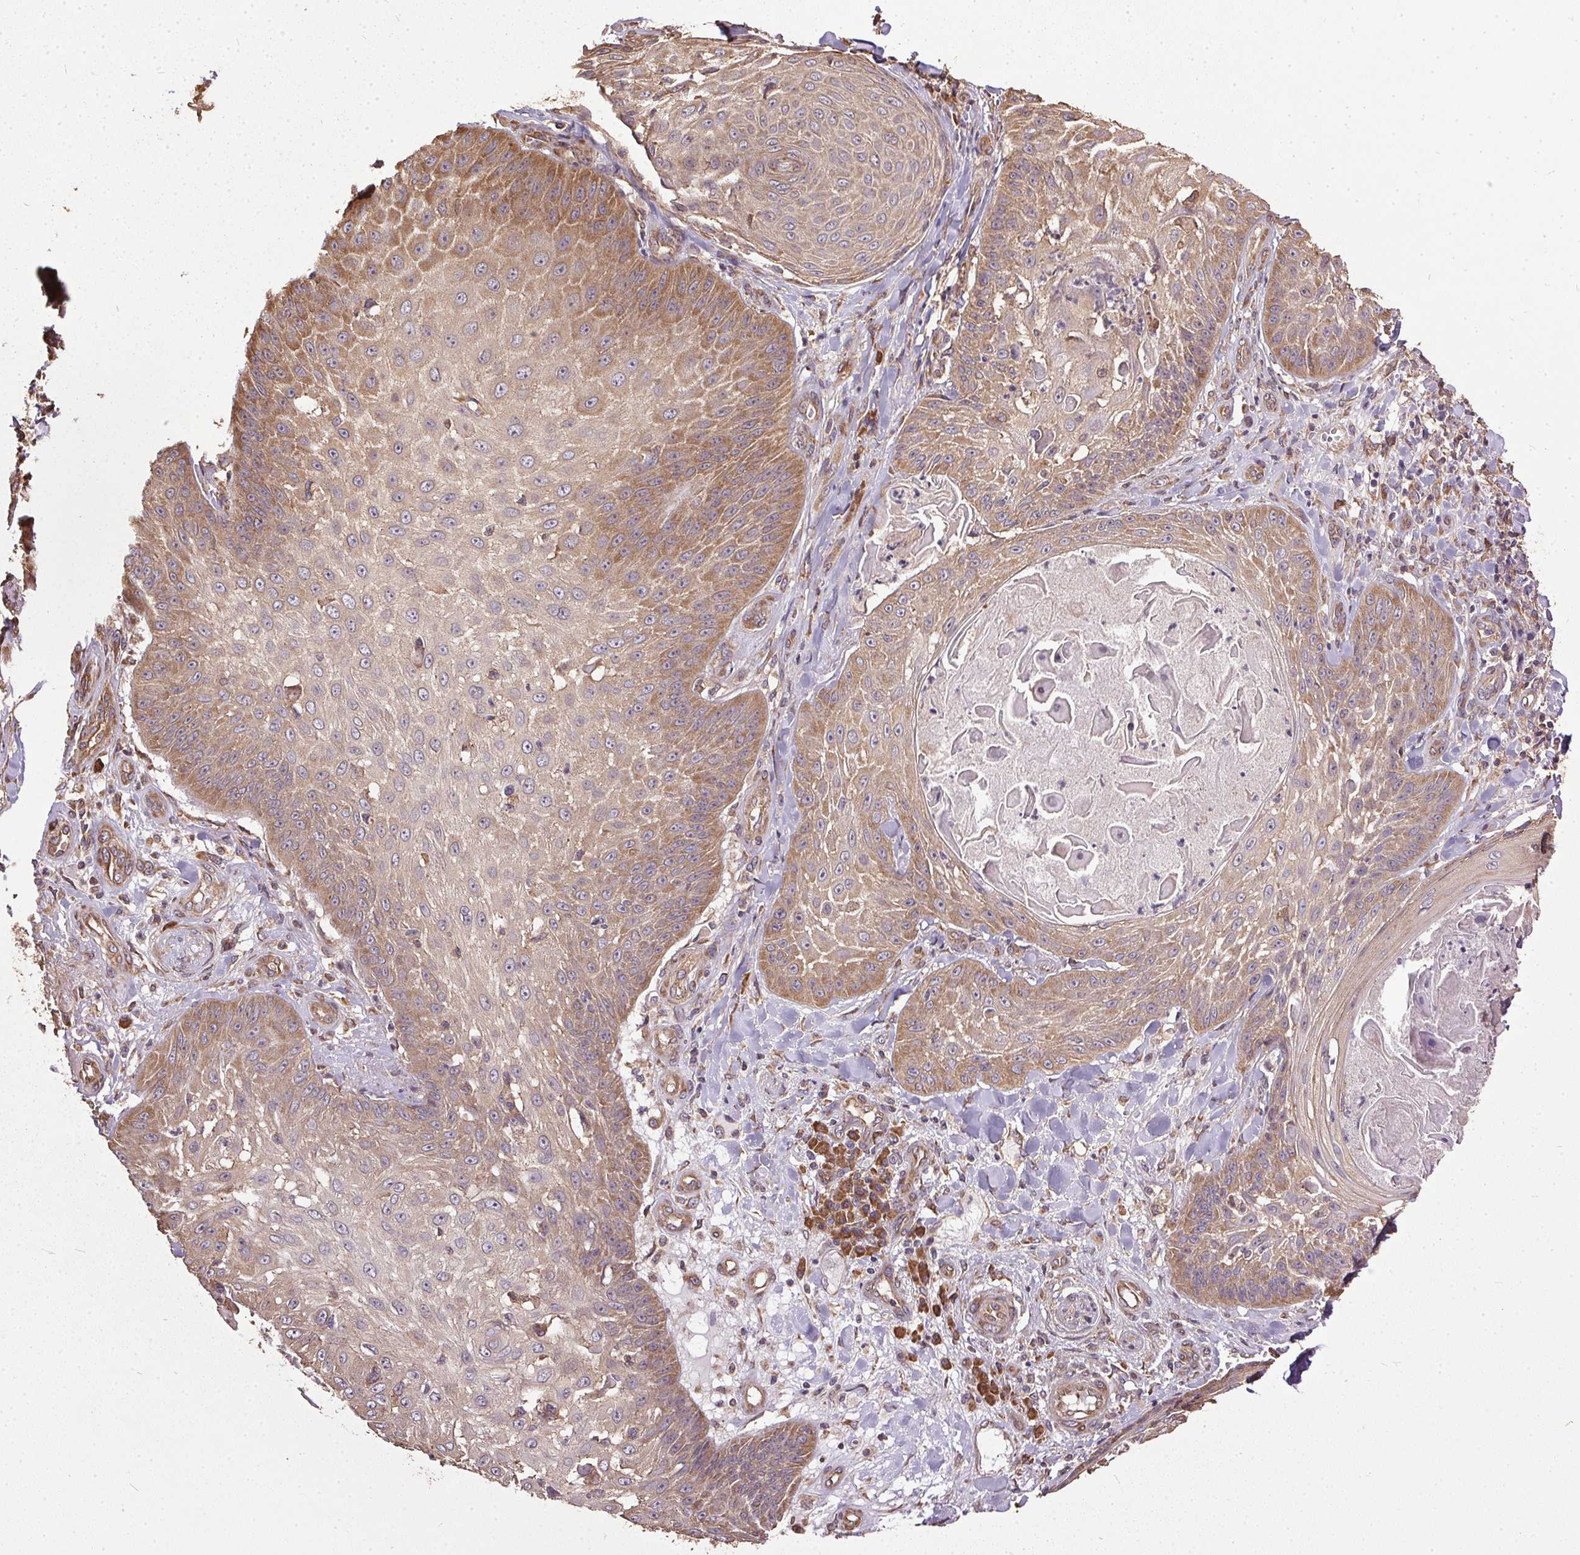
{"staining": {"intensity": "moderate", "quantity": ">75%", "location": "cytoplasmic/membranous"}, "tissue": "skin cancer", "cell_type": "Tumor cells", "image_type": "cancer", "snomed": [{"axis": "morphology", "description": "Squamous cell carcinoma, NOS"}, {"axis": "topography", "description": "Skin"}], "caption": "High-power microscopy captured an IHC micrograph of skin cancer (squamous cell carcinoma), revealing moderate cytoplasmic/membranous staining in approximately >75% of tumor cells.", "gene": "EIF2S1", "patient": {"sex": "male", "age": 70}}